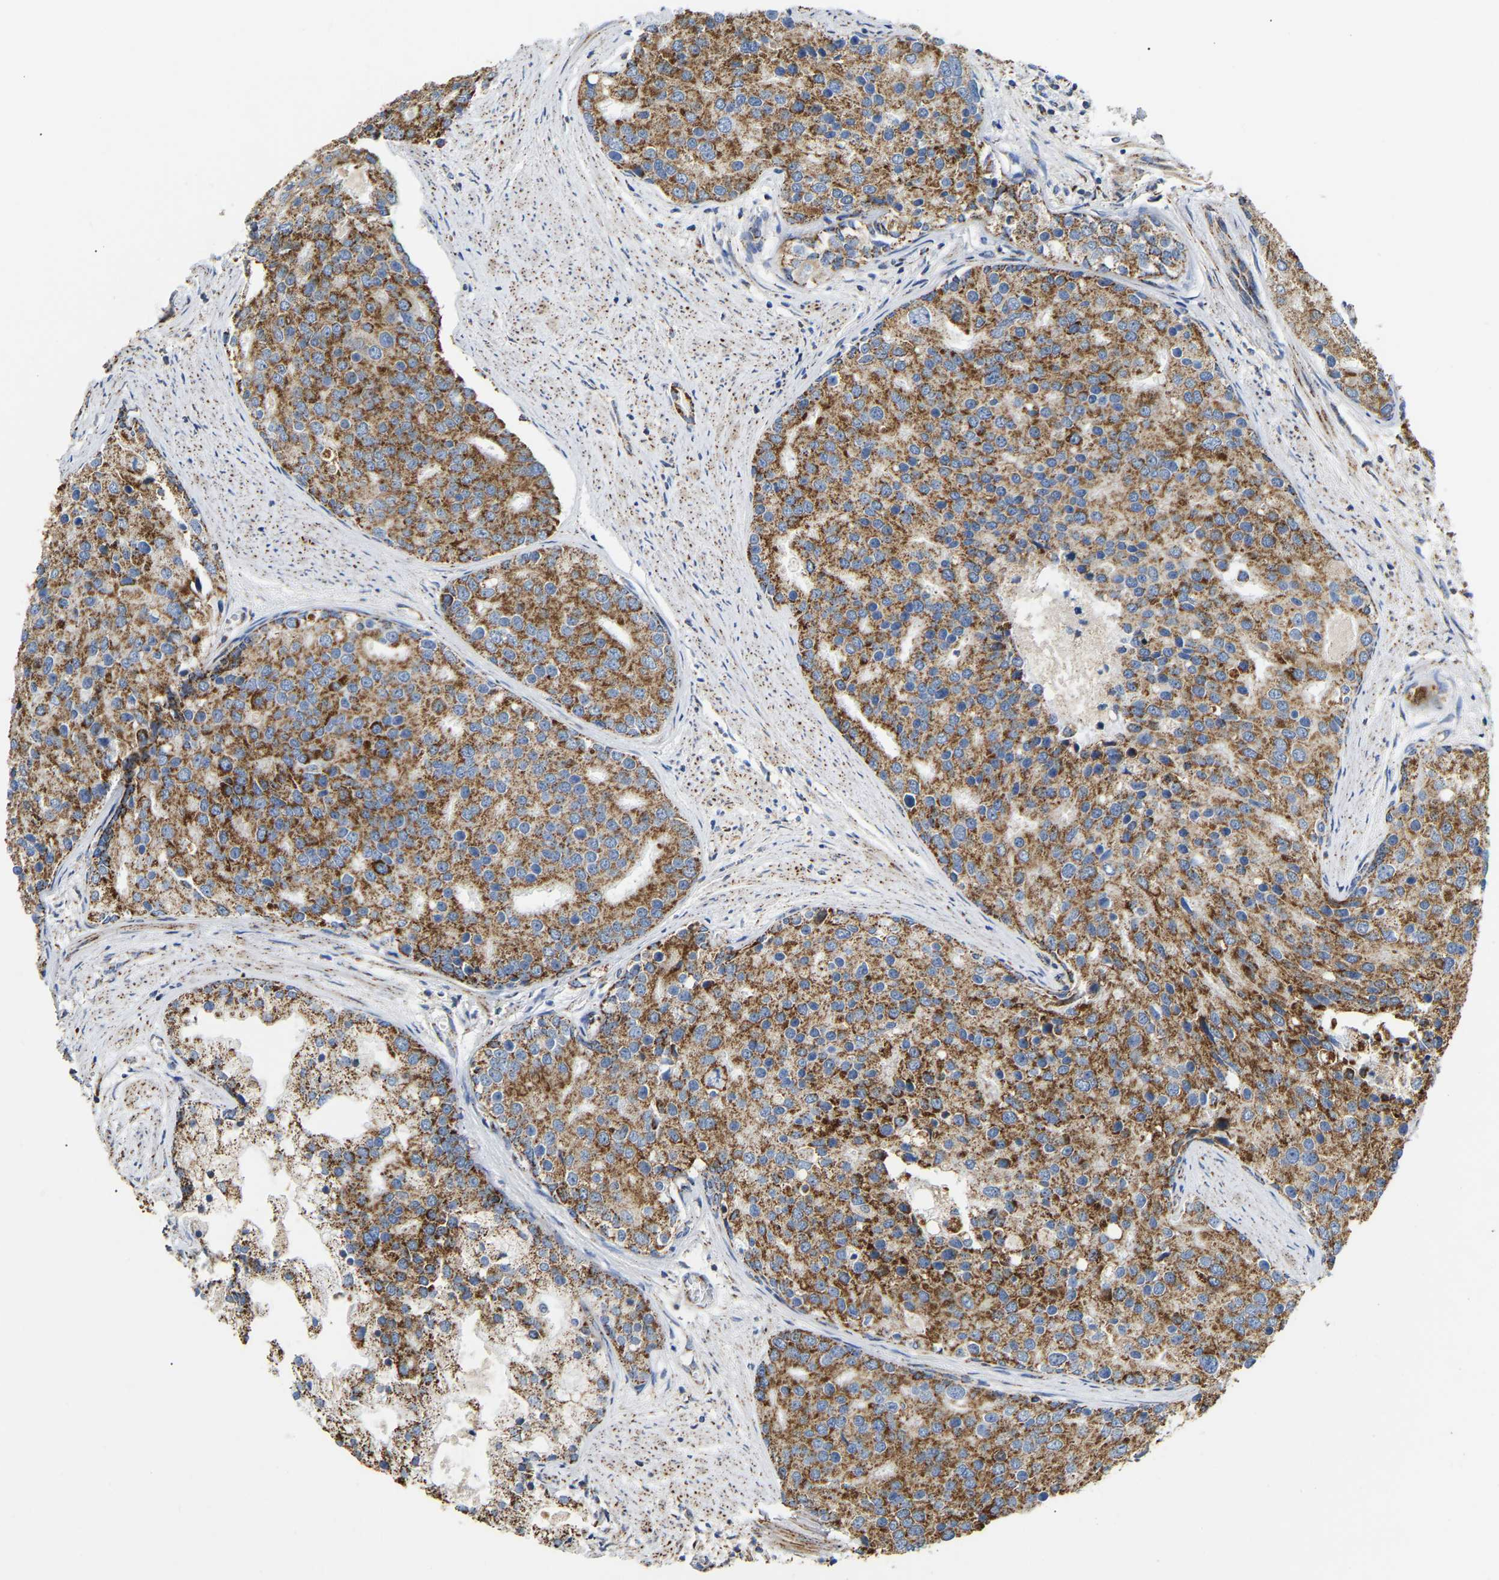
{"staining": {"intensity": "moderate", "quantity": ">75%", "location": "cytoplasmic/membranous"}, "tissue": "prostate cancer", "cell_type": "Tumor cells", "image_type": "cancer", "snomed": [{"axis": "morphology", "description": "Adenocarcinoma, High grade"}, {"axis": "topography", "description": "Prostate"}], "caption": "An IHC histopathology image of neoplastic tissue is shown. Protein staining in brown highlights moderate cytoplasmic/membranous positivity in prostate cancer within tumor cells.", "gene": "HIBADH", "patient": {"sex": "male", "age": 50}}